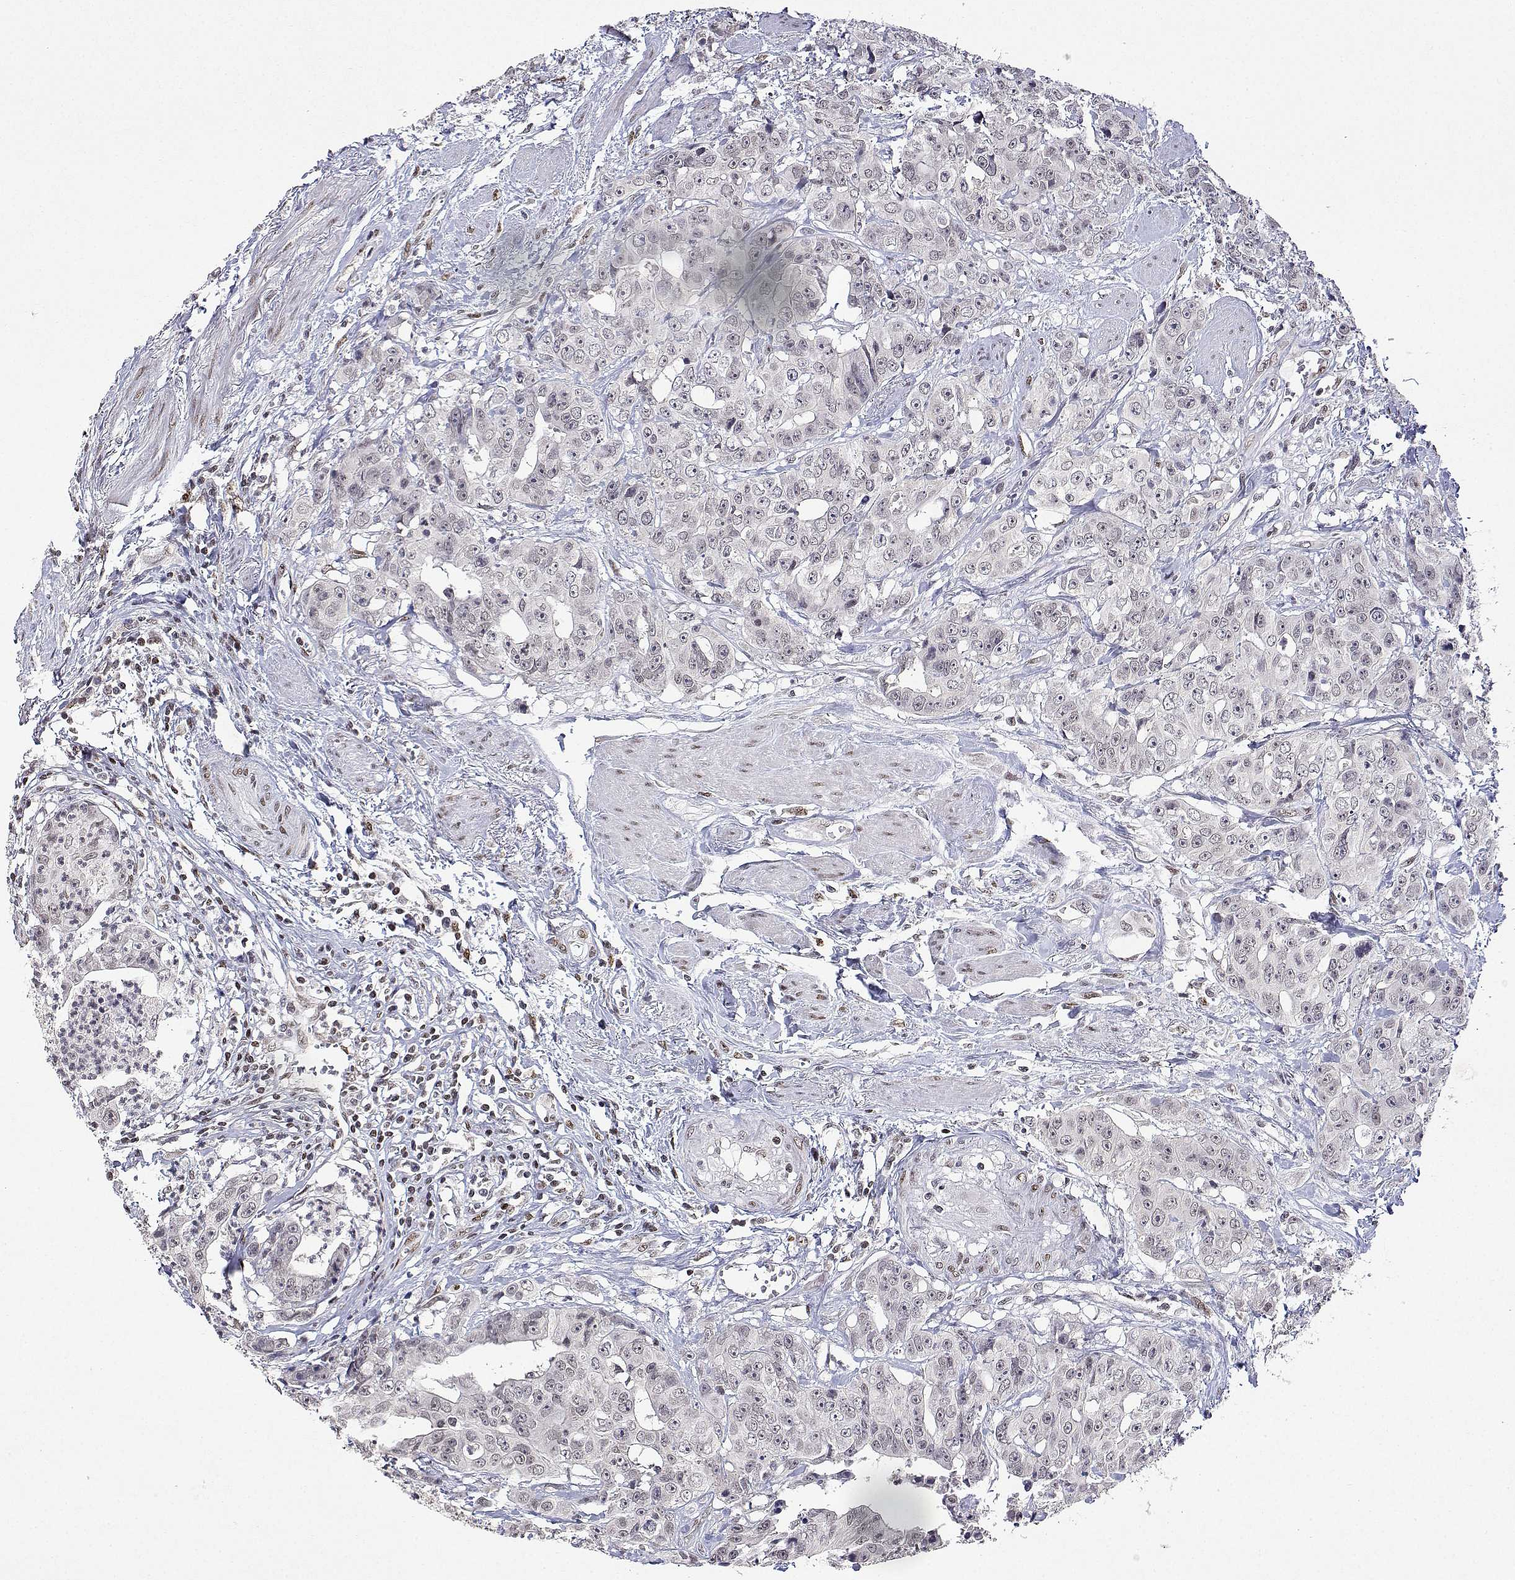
{"staining": {"intensity": "weak", "quantity": "<25%", "location": "nuclear"}, "tissue": "colorectal cancer", "cell_type": "Tumor cells", "image_type": "cancer", "snomed": [{"axis": "morphology", "description": "Adenocarcinoma, NOS"}, {"axis": "topography", "description": "Rectum"}], "caption": "Adenocarcinoma (colorectal) was stained to show a protein in brown. There is no significant positivity in tumor cells.", "gene": "XPC", "patient": {"sex": "female", "age": 62}}